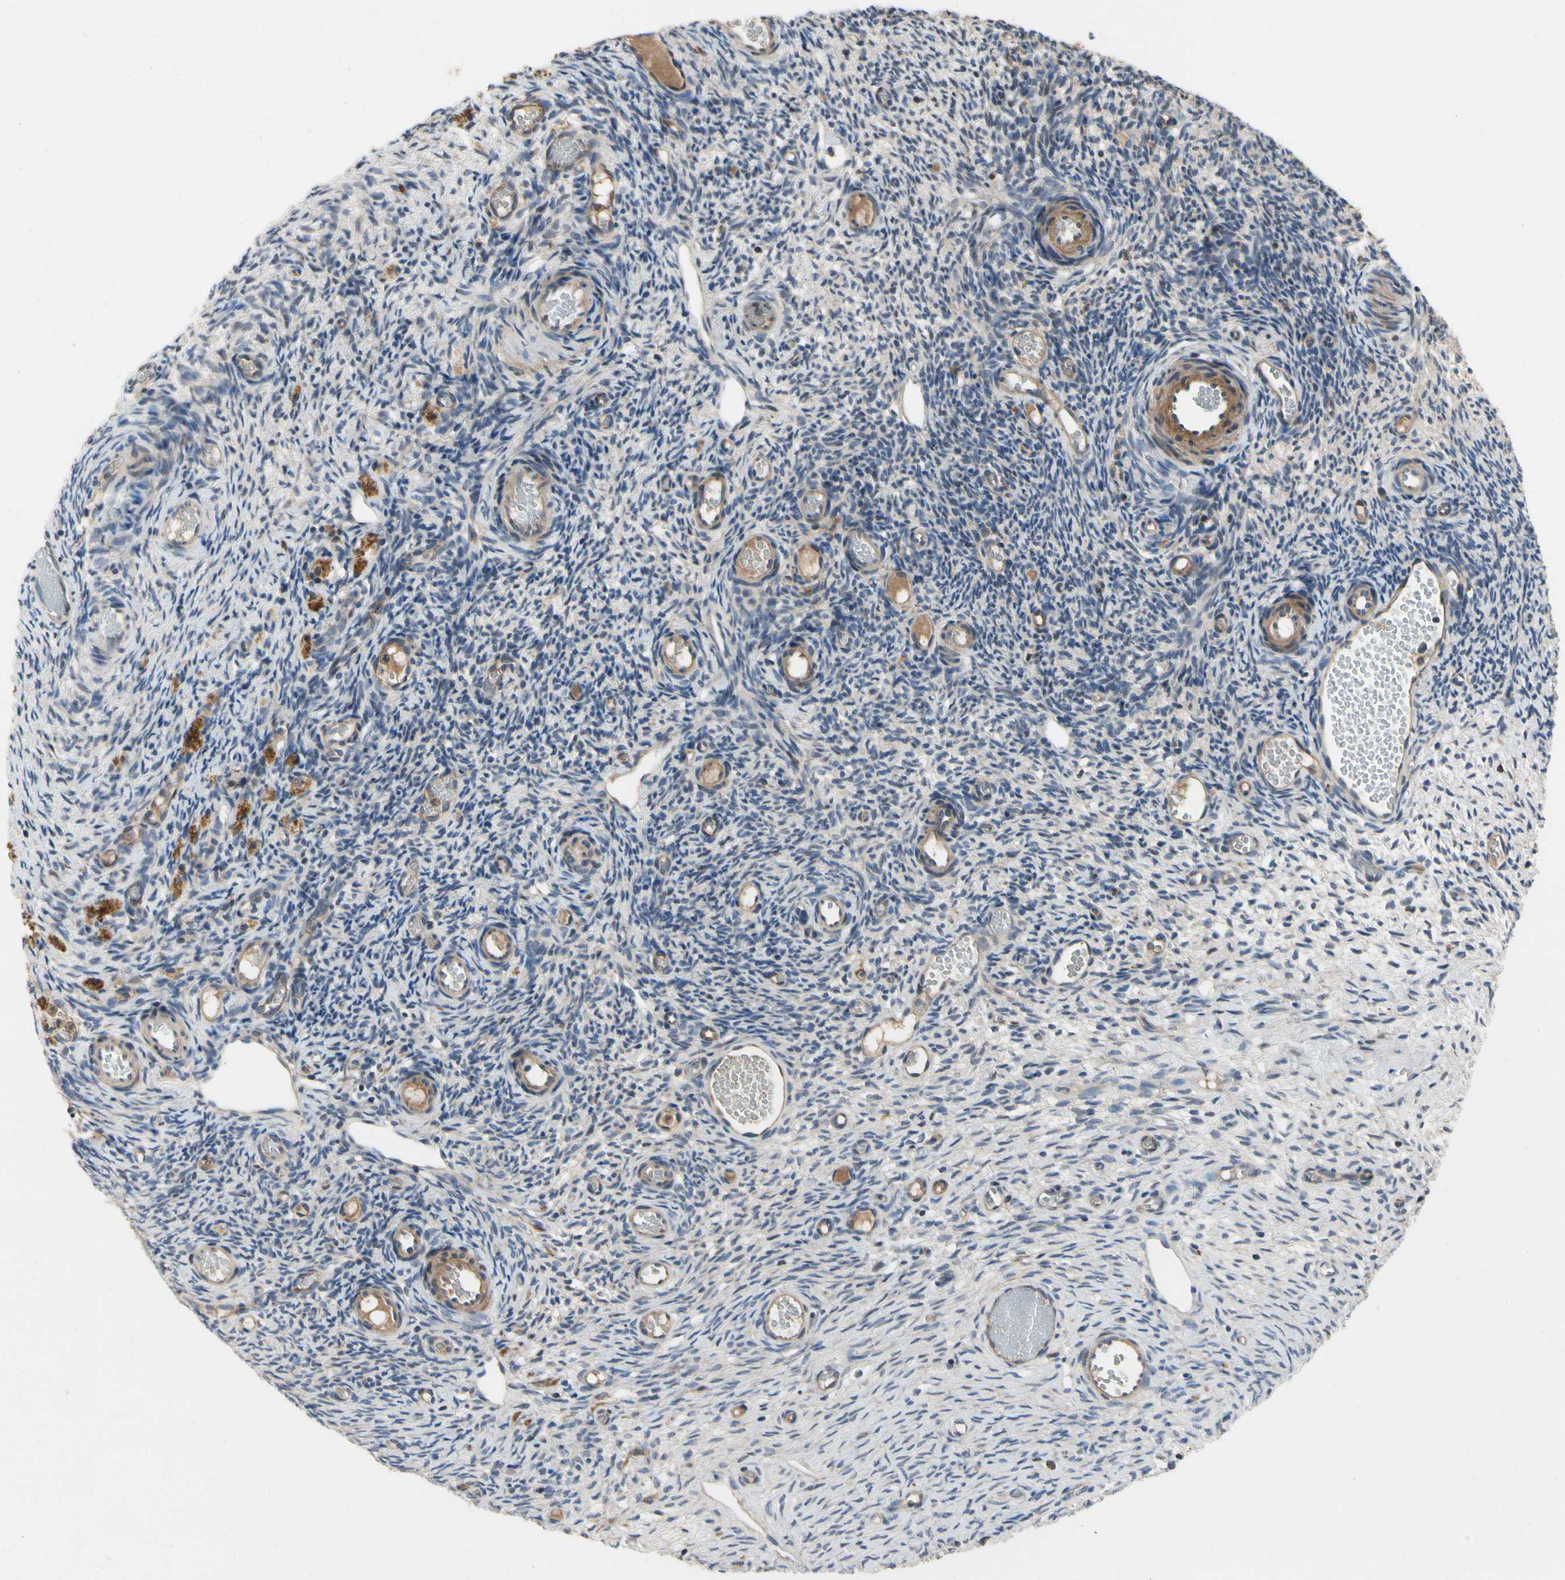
{"staining": {"intensity": "negative", "quantity": "none", "location": "none"}, "tissue": "ovary", "cell_type": "Ovarian stroma cells", "image_type": "normal", "snomed": [{"axis": "morphology", "description": "Normal tissue, NOS"}, {"axis": "topography", "description": "Ovary"}], "caption": "Micrograph shows no significant protein expression in ovarian stroma cells of benign ovary.", "gene": "CRTAC1", "patient": {"sex": "female", "age": 35}}